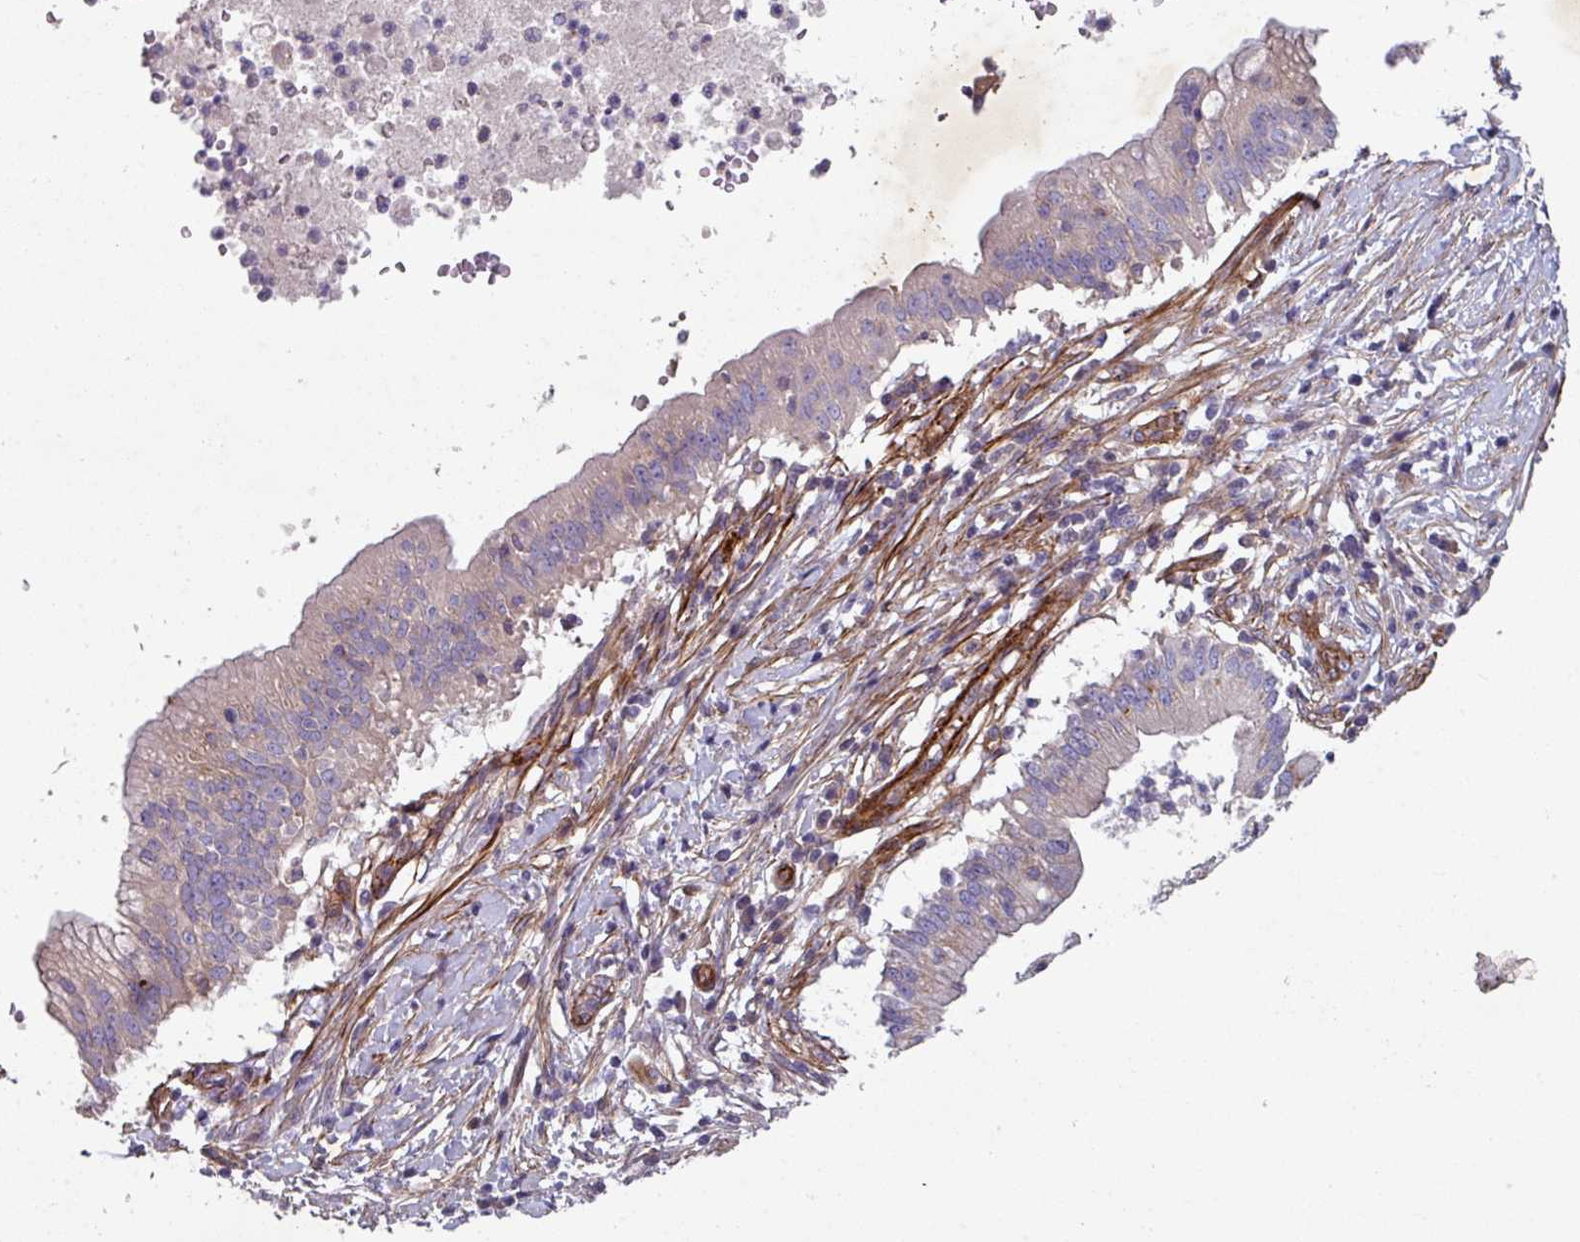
{"staining": {"intensity": "weak", "quantity": "25%-75%", "location": "cytoplasmic/membranous"}, "tissue": "pancreatic cancer", "cell_type": "Tumor cells", "image_type": "cancer", "snomed": [{"axis": "morphology", "description": "Adenocarcinoma, NOS"}, {"axis": "topography", "description": "Pancreas"}], "caption": "Weak cytoplasmic/membranous staining for a protein is present in about 25%-75% of tumor cells of pancreatic cancer (adenocarcinoma) using immunohistochemistry.", "gene": "ATP2C2", "patient": {"sex": "male", "age": 68}}